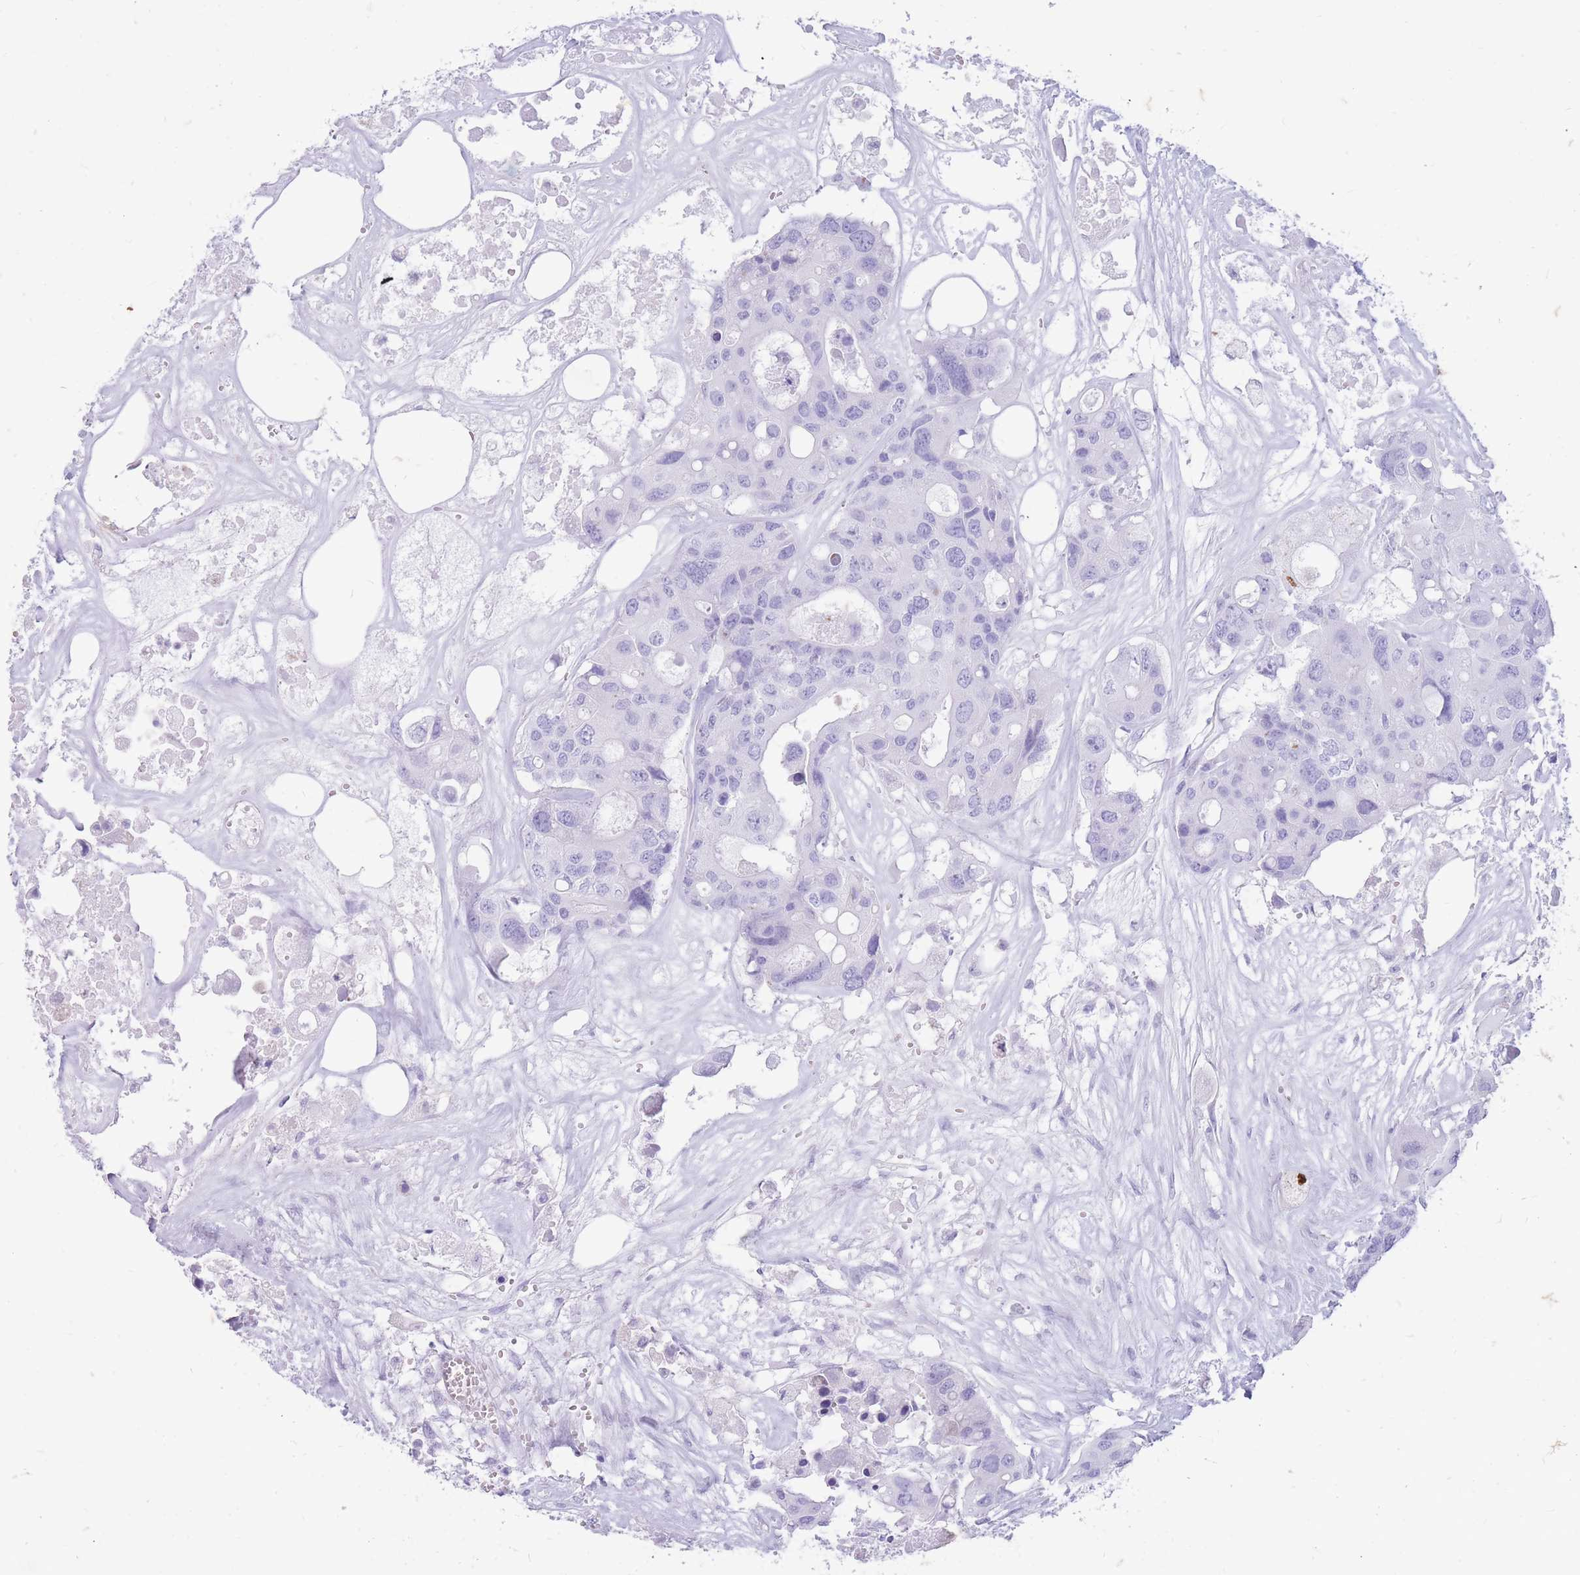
{"staining": {"intensity": "negative", "quantity": "none", "location": "none"}, "tissue": "colorectal cancer", "cell_type": "Tumor cells", "image_type": "cancer", "snomed": [{"axis": "morphology", "description": "Adenocarcinoma, NOS"}, {"axis": "topography", "description": "Colon"}], "caption": "DAB immunohistochemical staining of human colorectal cancer (adenocarcinoma) exhibits no significant staining in tumor cells.", "gene": "ZFP37", "patient": {"sex": "male", "age": 77}}